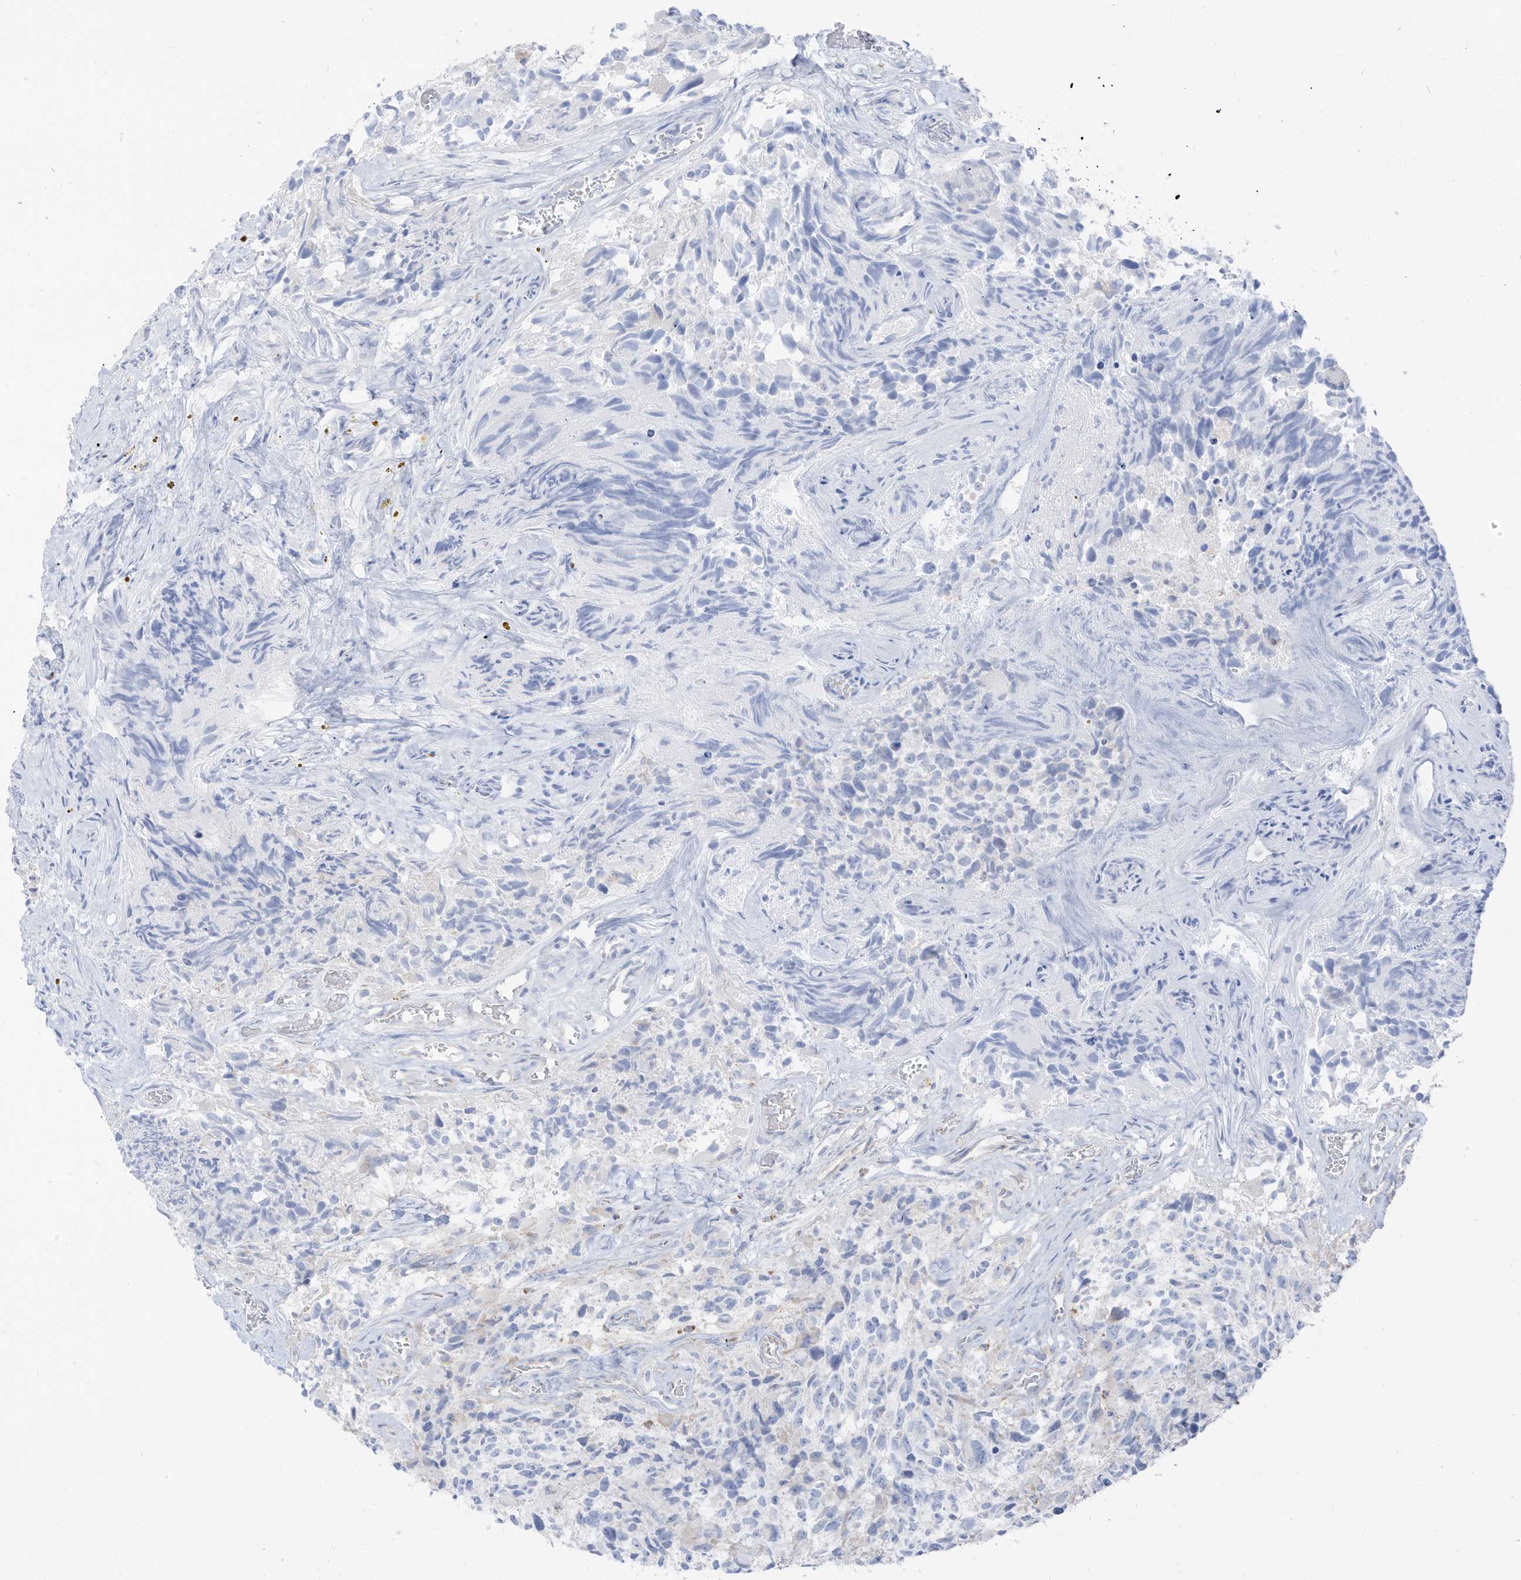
{"staining": {"intensity": "negative", "quantity": "none", "location": "none"}, "tissue": "glioma", "cell_type": "Tumor cells", "image_type": "cancer", "snomed": [{"axis": "morphology", "description": "Glioma, malignant, High grade"}, {"axis": "topography", "description": "Brain"}], "caption": "Glioma was stained to show a protein in brown. There is no significant positivity in tumor cells.", "gene": "ETHE1", "patient": {"sex": "male", "age": 69}}